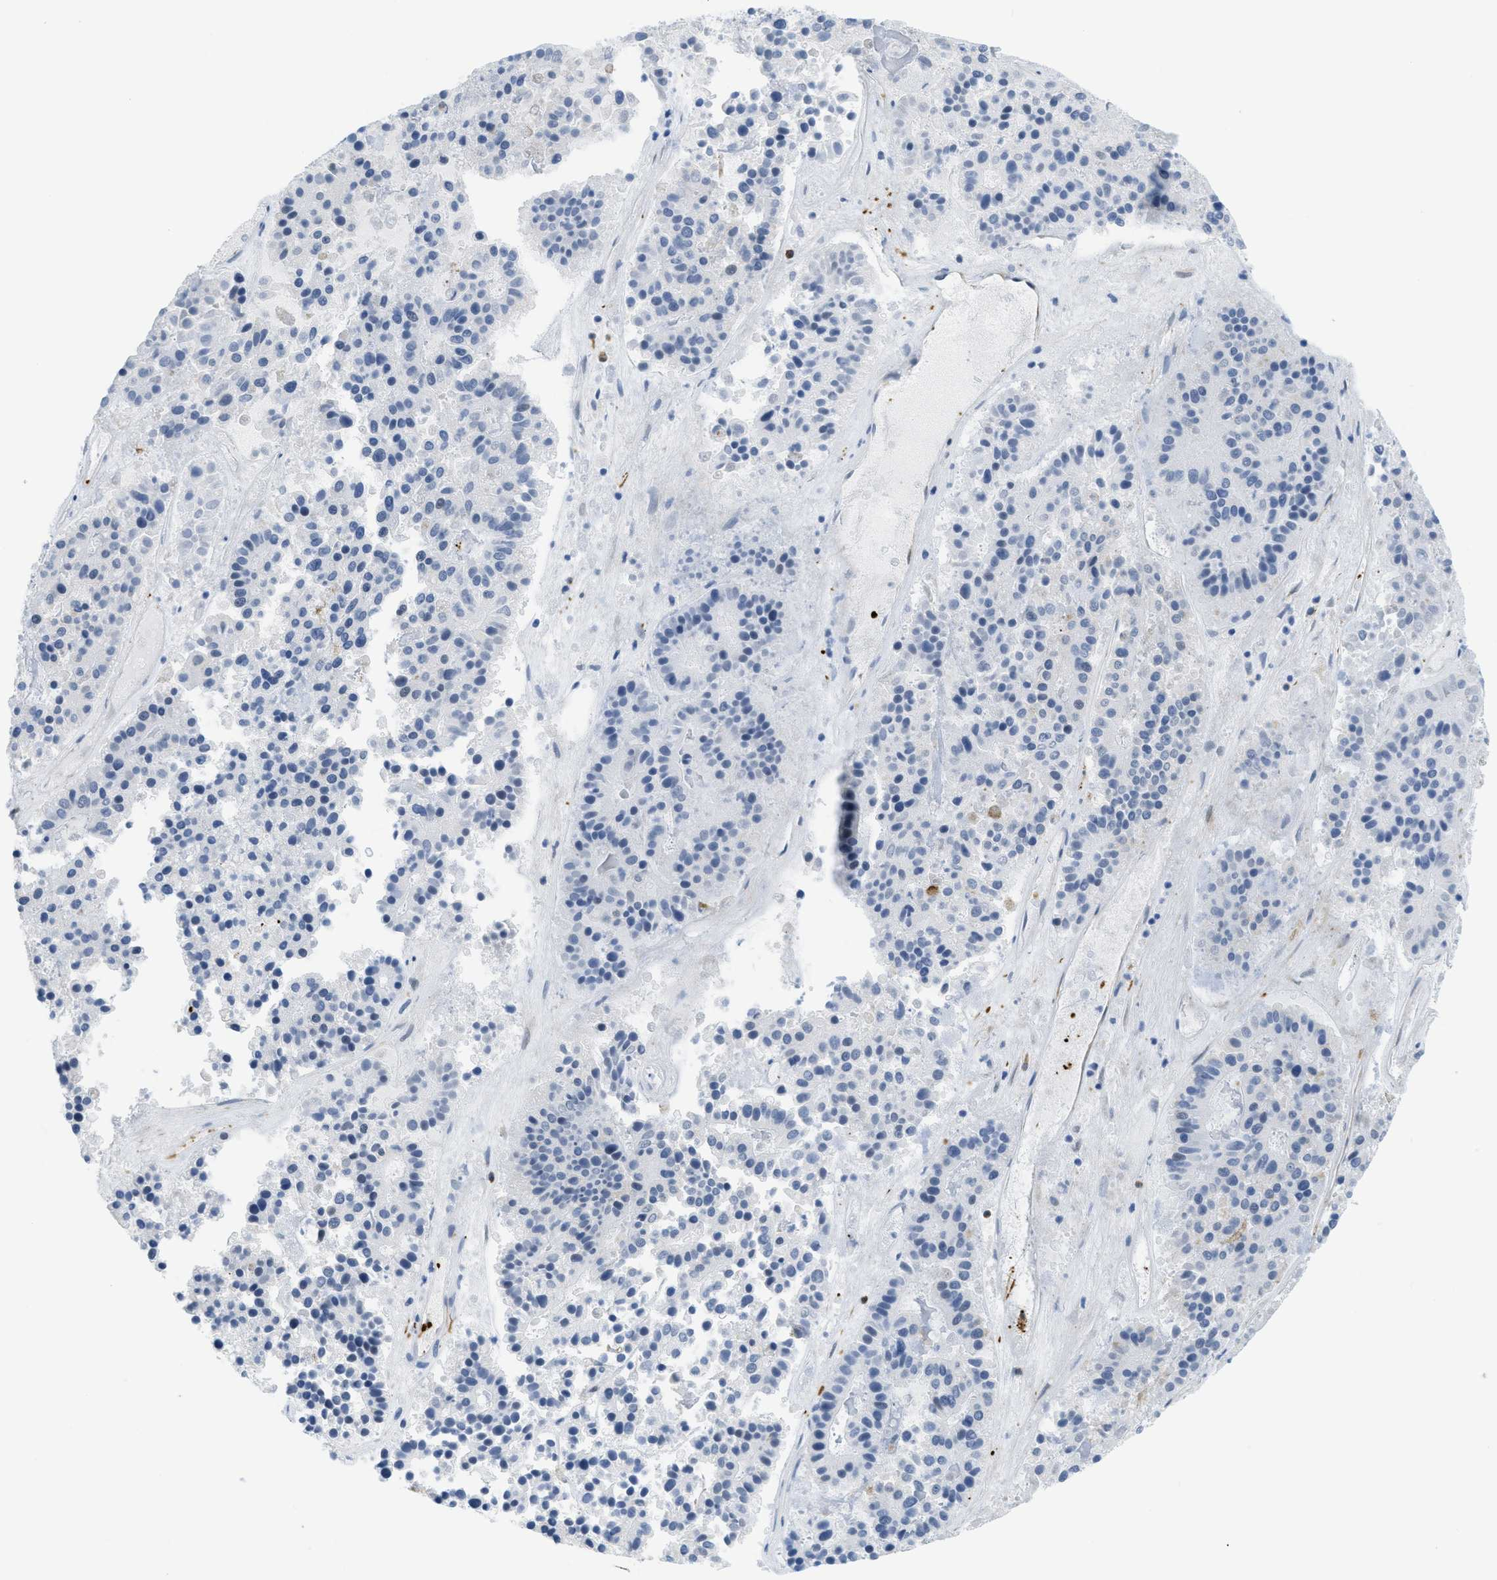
{"staining": {"intensity": "negative", "quantity": "none", "location": "none"}, "tissue": "pancreatic cancer", "cell_type": "Tumor cells", "image_type": "cancer", "snomed": [{"axis": "morphology", "description": "Adenocarcinoma, NOS"}, {"axis": "topography", "description": "Pancreas"}], "caption": "An IHC histopathology image of pancreatic adenocarcinoma is shown. There is no staining in tumor cells of pancreatic adenocarcinoma.", "gene": "LRRC8B", "patient": {"sex": "male", "age": 50}}